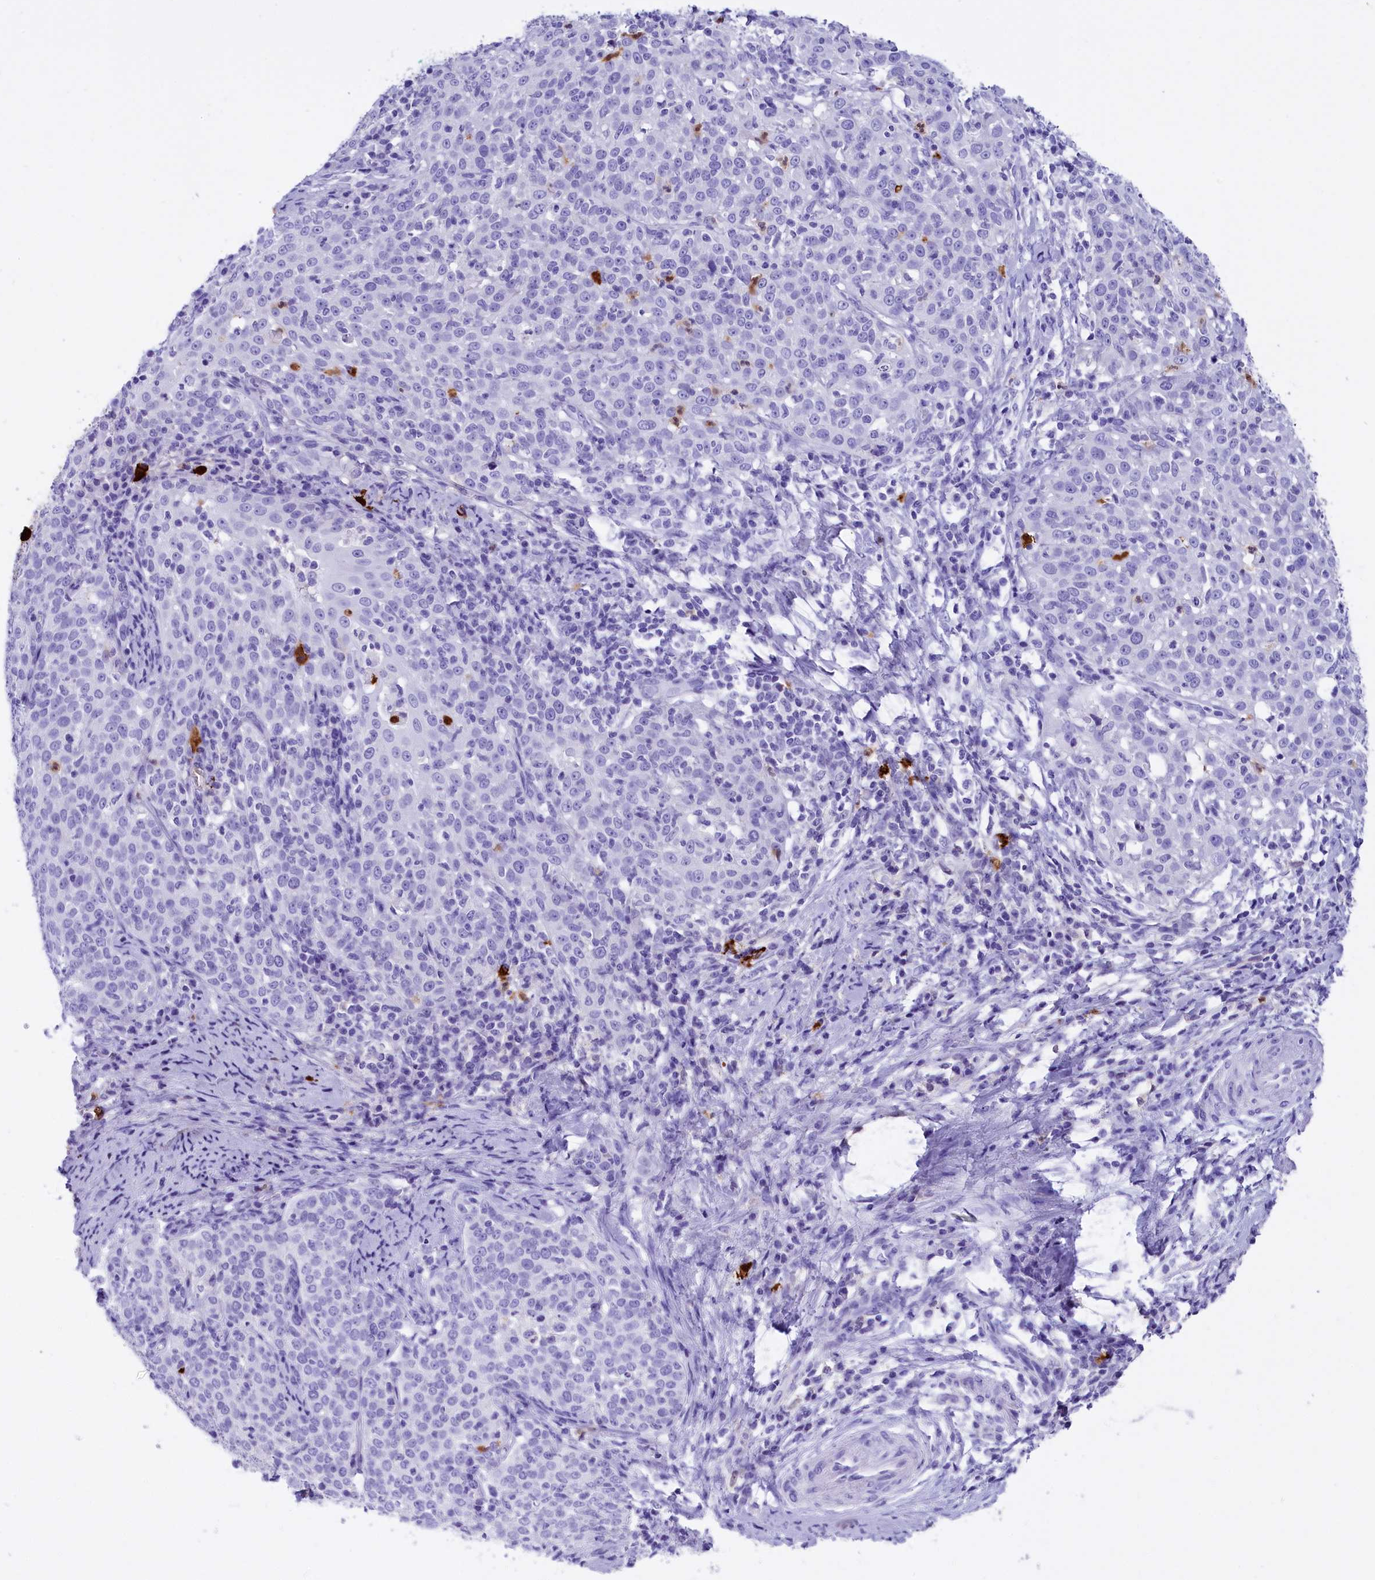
{"staining": {"intensity": "negative", "quantity": "none", "location": "none"}, "tissue": "cervical cancer", "cell_type": "Tumor cells", "image_type": "cancer", "snomed": [{"axis": "morphology", "description": "Squamous cell carcinoma, NOS"}, {"axis": "topography", "description": "Cervix"}], "caption": "The histopathology image exhibits no significant staining in tumor cells of squamous cell carcinoma (cervical).", "gene": "CLC", "patient": {"sex": "female", "age": 57}}